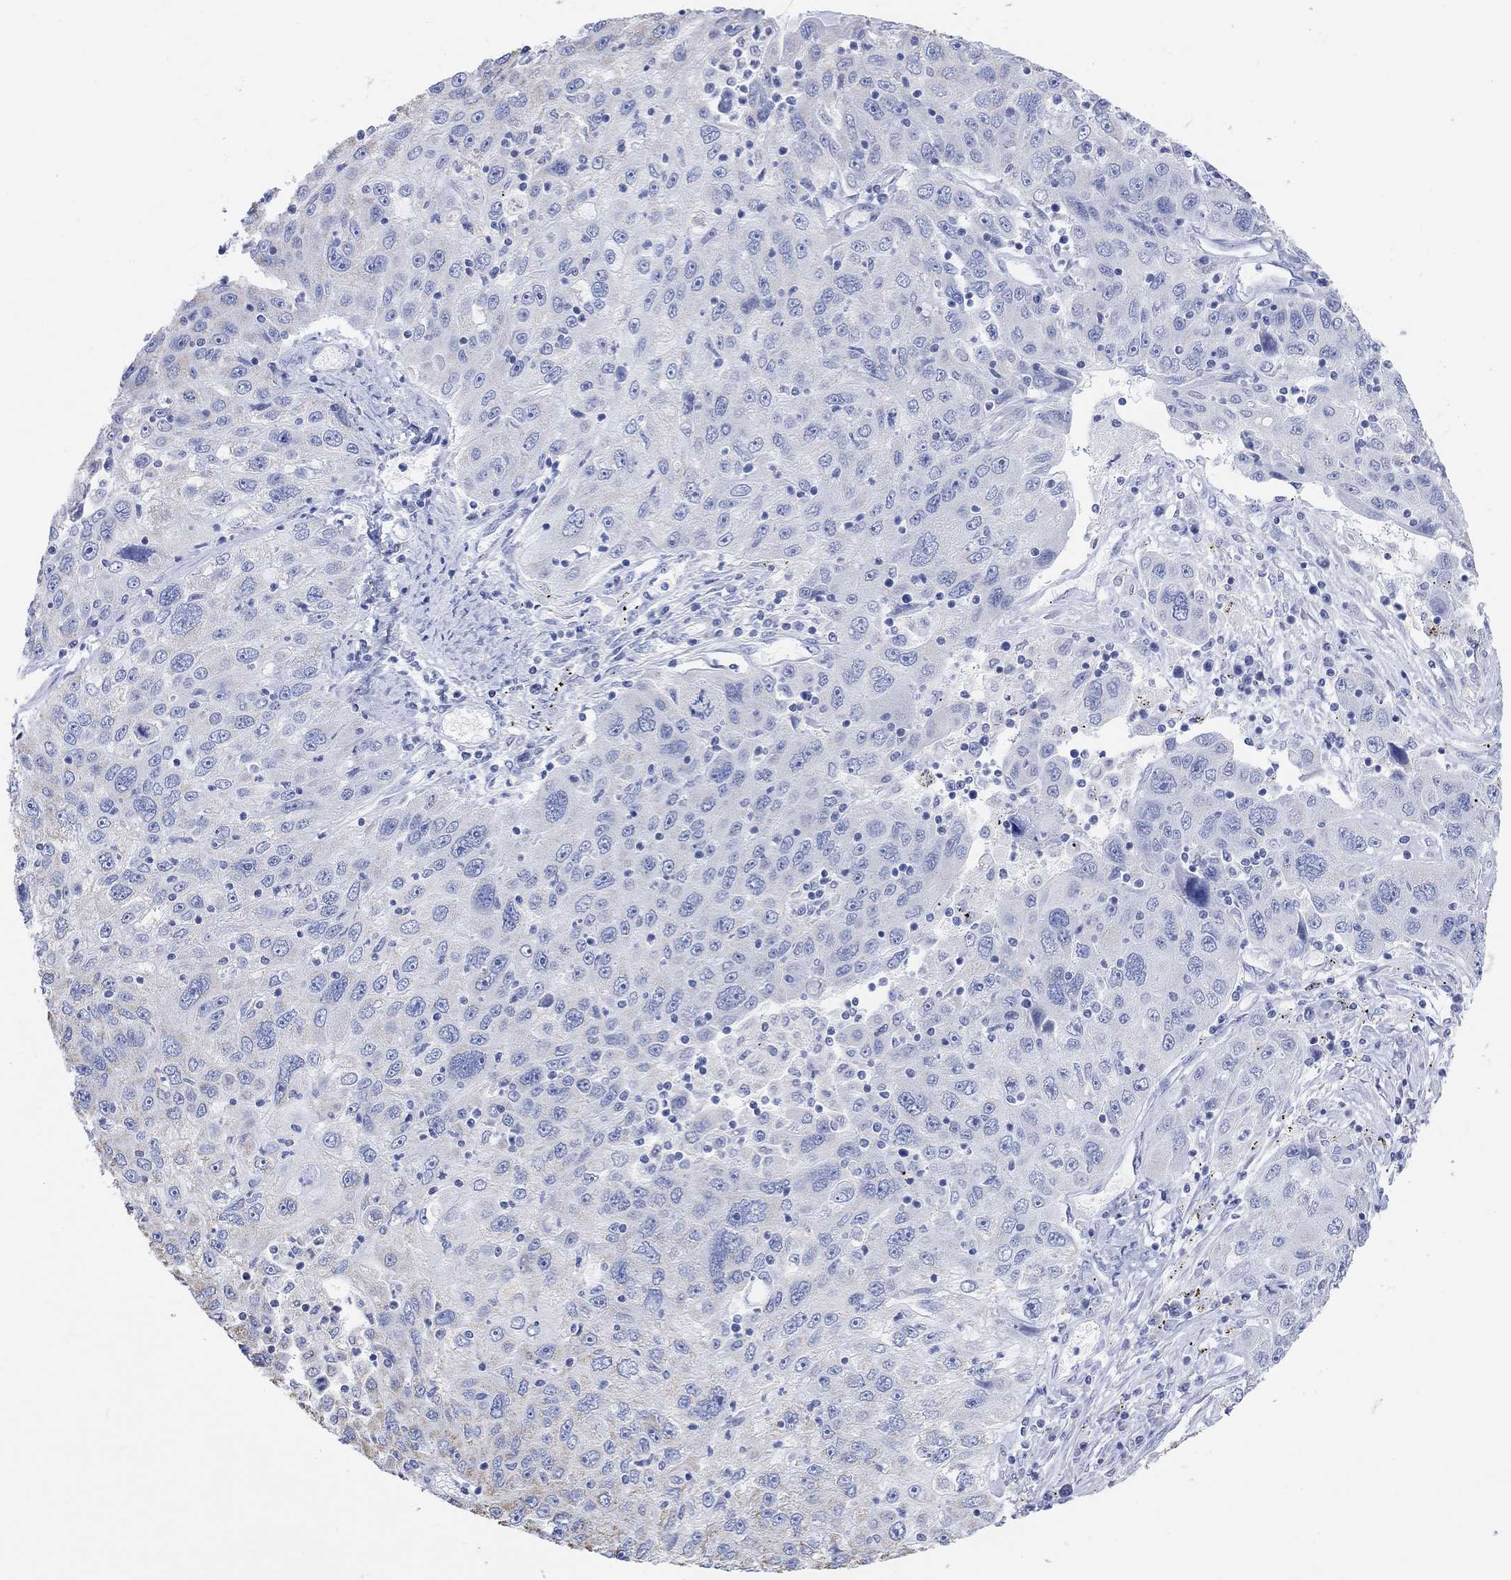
{"staining": {"intensity": "negative", "quantity": "none", "location": "none"}, "tissue": "stomach cancer", "cell_type": "Tumor cells", "image_type": "cancer", "snomed": [{"axis": "morphology", "description": "Adenocarcinoma, NOS"}, {"axis": "topography", "description": "Stomach"}], "caption": "Protein analysis of stomach cancer displays no significant staining in tumor cells.", "gene": "SYT12", "patient": {"sex": "male", "age": 56}}